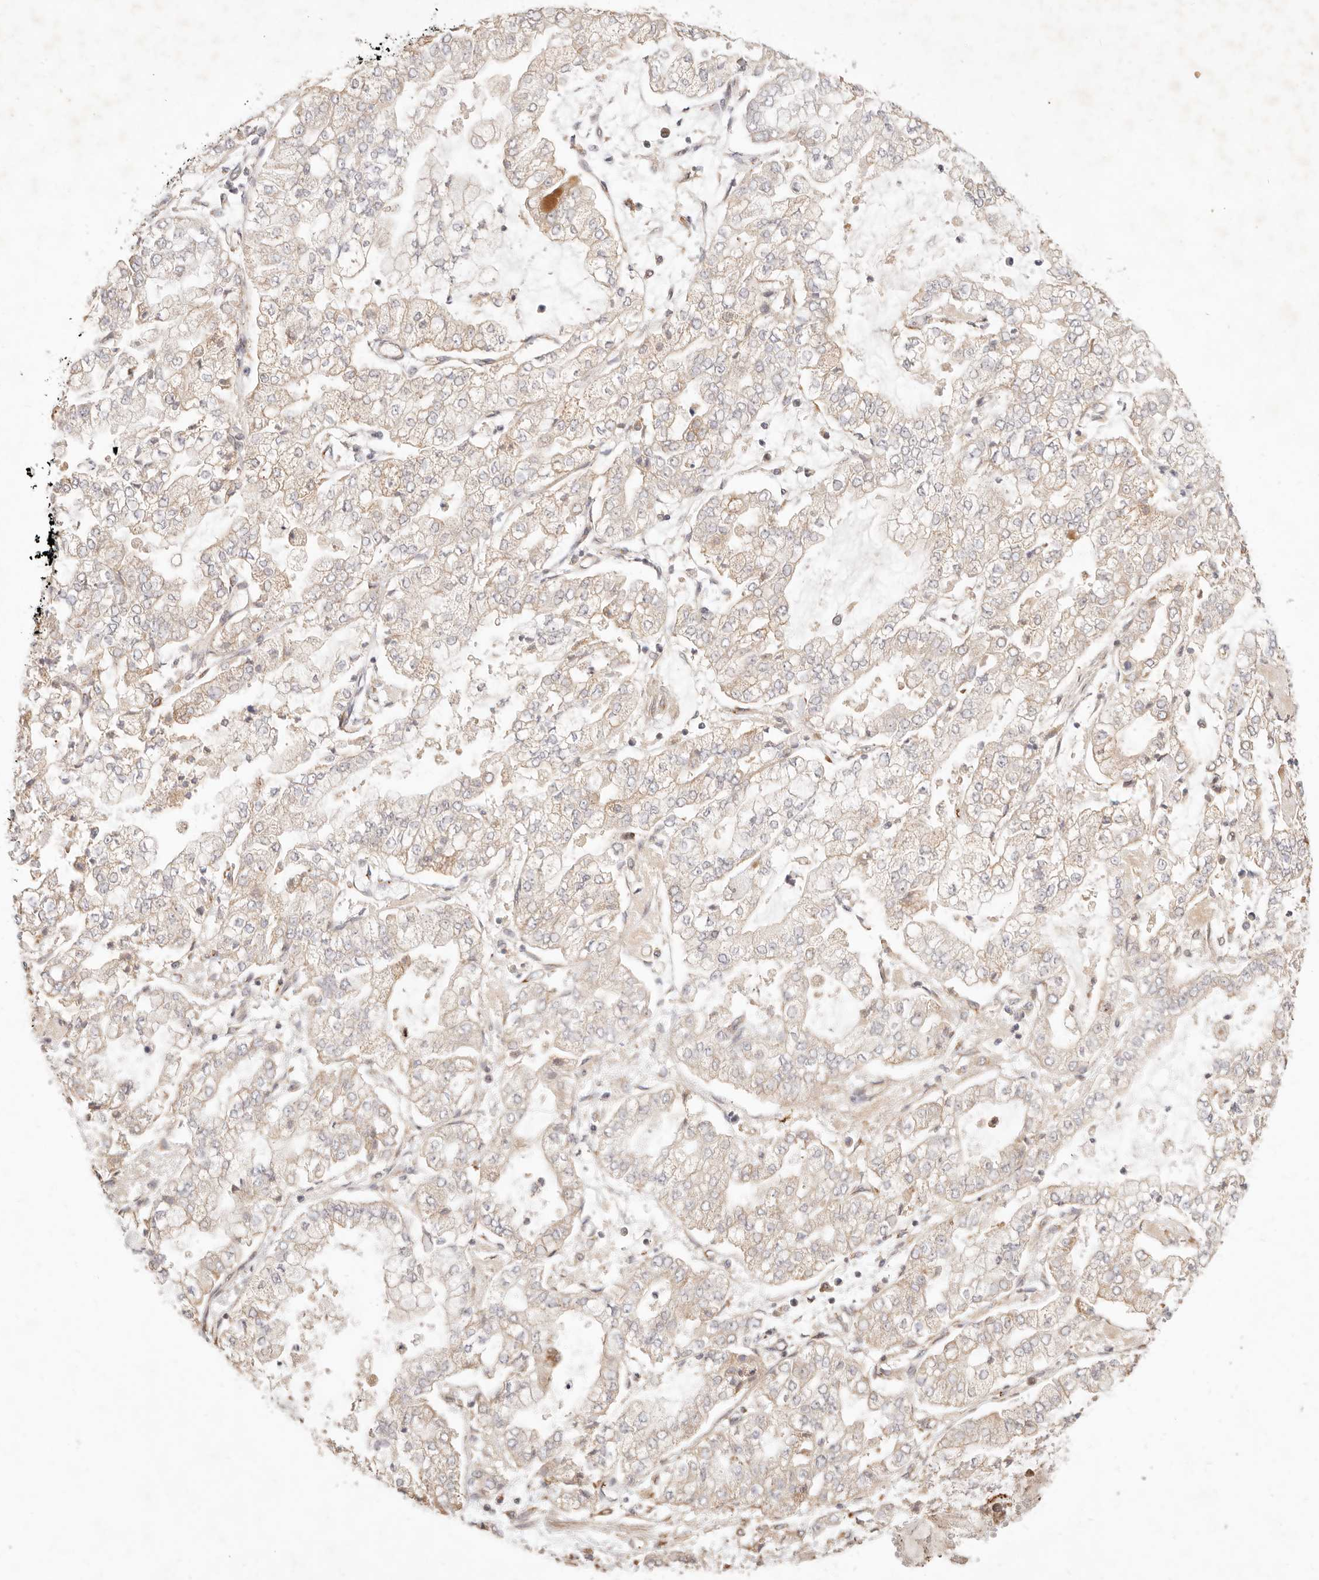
{"staining": {"intensity": "weak", "quantity": ">75%", "location": "cytoplasmic/membranous"}, "tissue": "stomach cancer", "cell_type": "Tumor cells", "image_type": "cancer", "snomed": [{"axis": "morphology", "description": "Adenocarcinoma, NOS"}, {"axis": "topography", "description": "Stomach"}], "caption": "Tumor cells reveal low levels of weak cytoplasmic/membranous positivity in about >75% of cells in adenocarcinoma (stomach).", "gene": "UBXN10", "patient": {"sex": "male", "age": 76}}